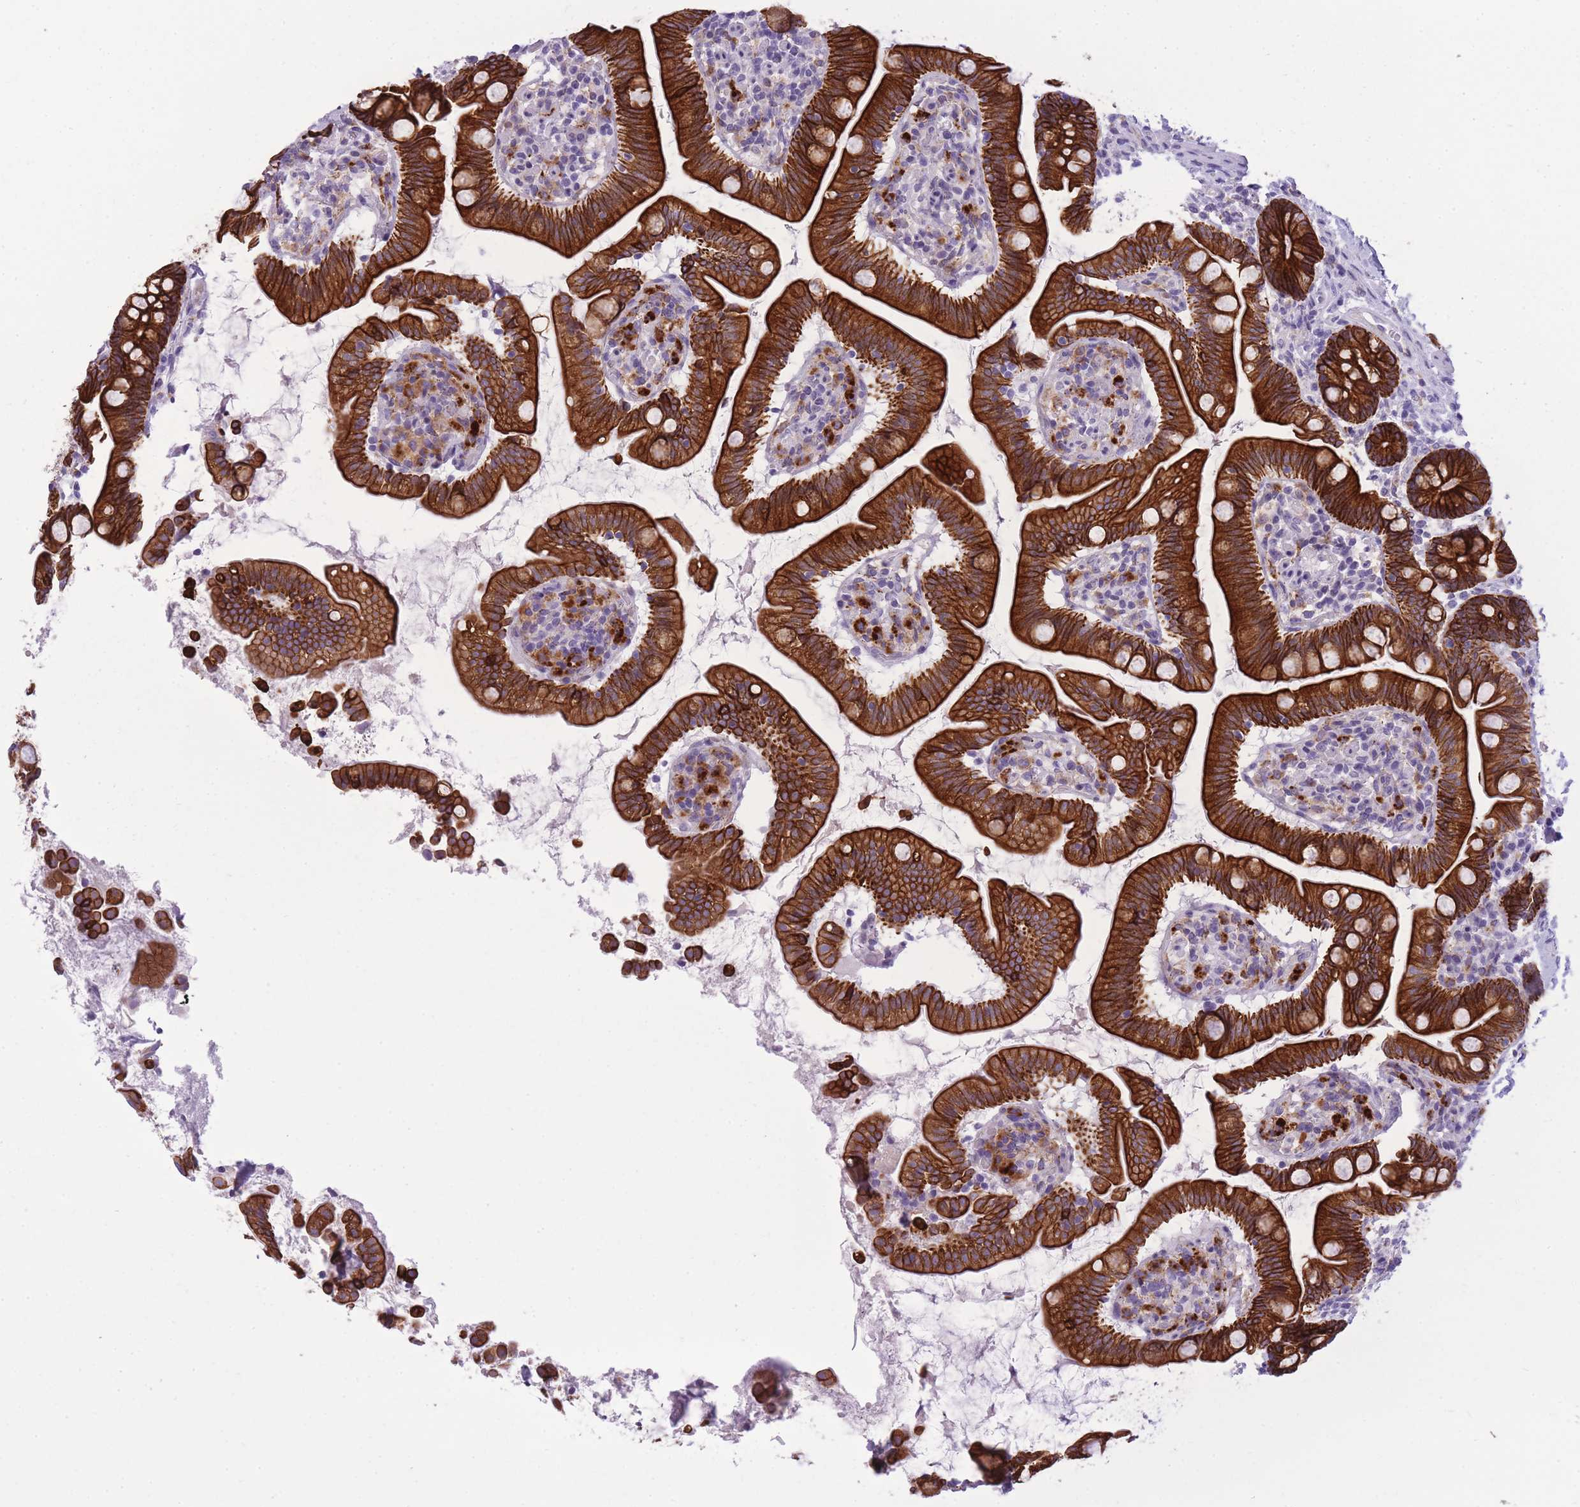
{"staining": {"intensity": "strong", "quantity": ">75%", "location": "cytoplasmic/membranous"}, "tissue": "small intestine", "cell_type": "Glandular cells", "image_type": "normal", "snomed": [{"axis": "morphology", "description": "Normal tissue, NOS"}, {"axis": "topography", "description": "Small intestine"}], "caption": "Immunohistochemistry (IHC) staining of normal small intestine, which shows high levels of strong cytoplasmic/membranous expression in about >75% of glandular cells indicating strong cytoplasmic/membranous protein expression. The staining was performed using DAB (brown) for protein detection and nuclei were counterstained in hematoxylin (blue).", "gene": "RADX", "patient": {"sex": "female", "age": 64}}